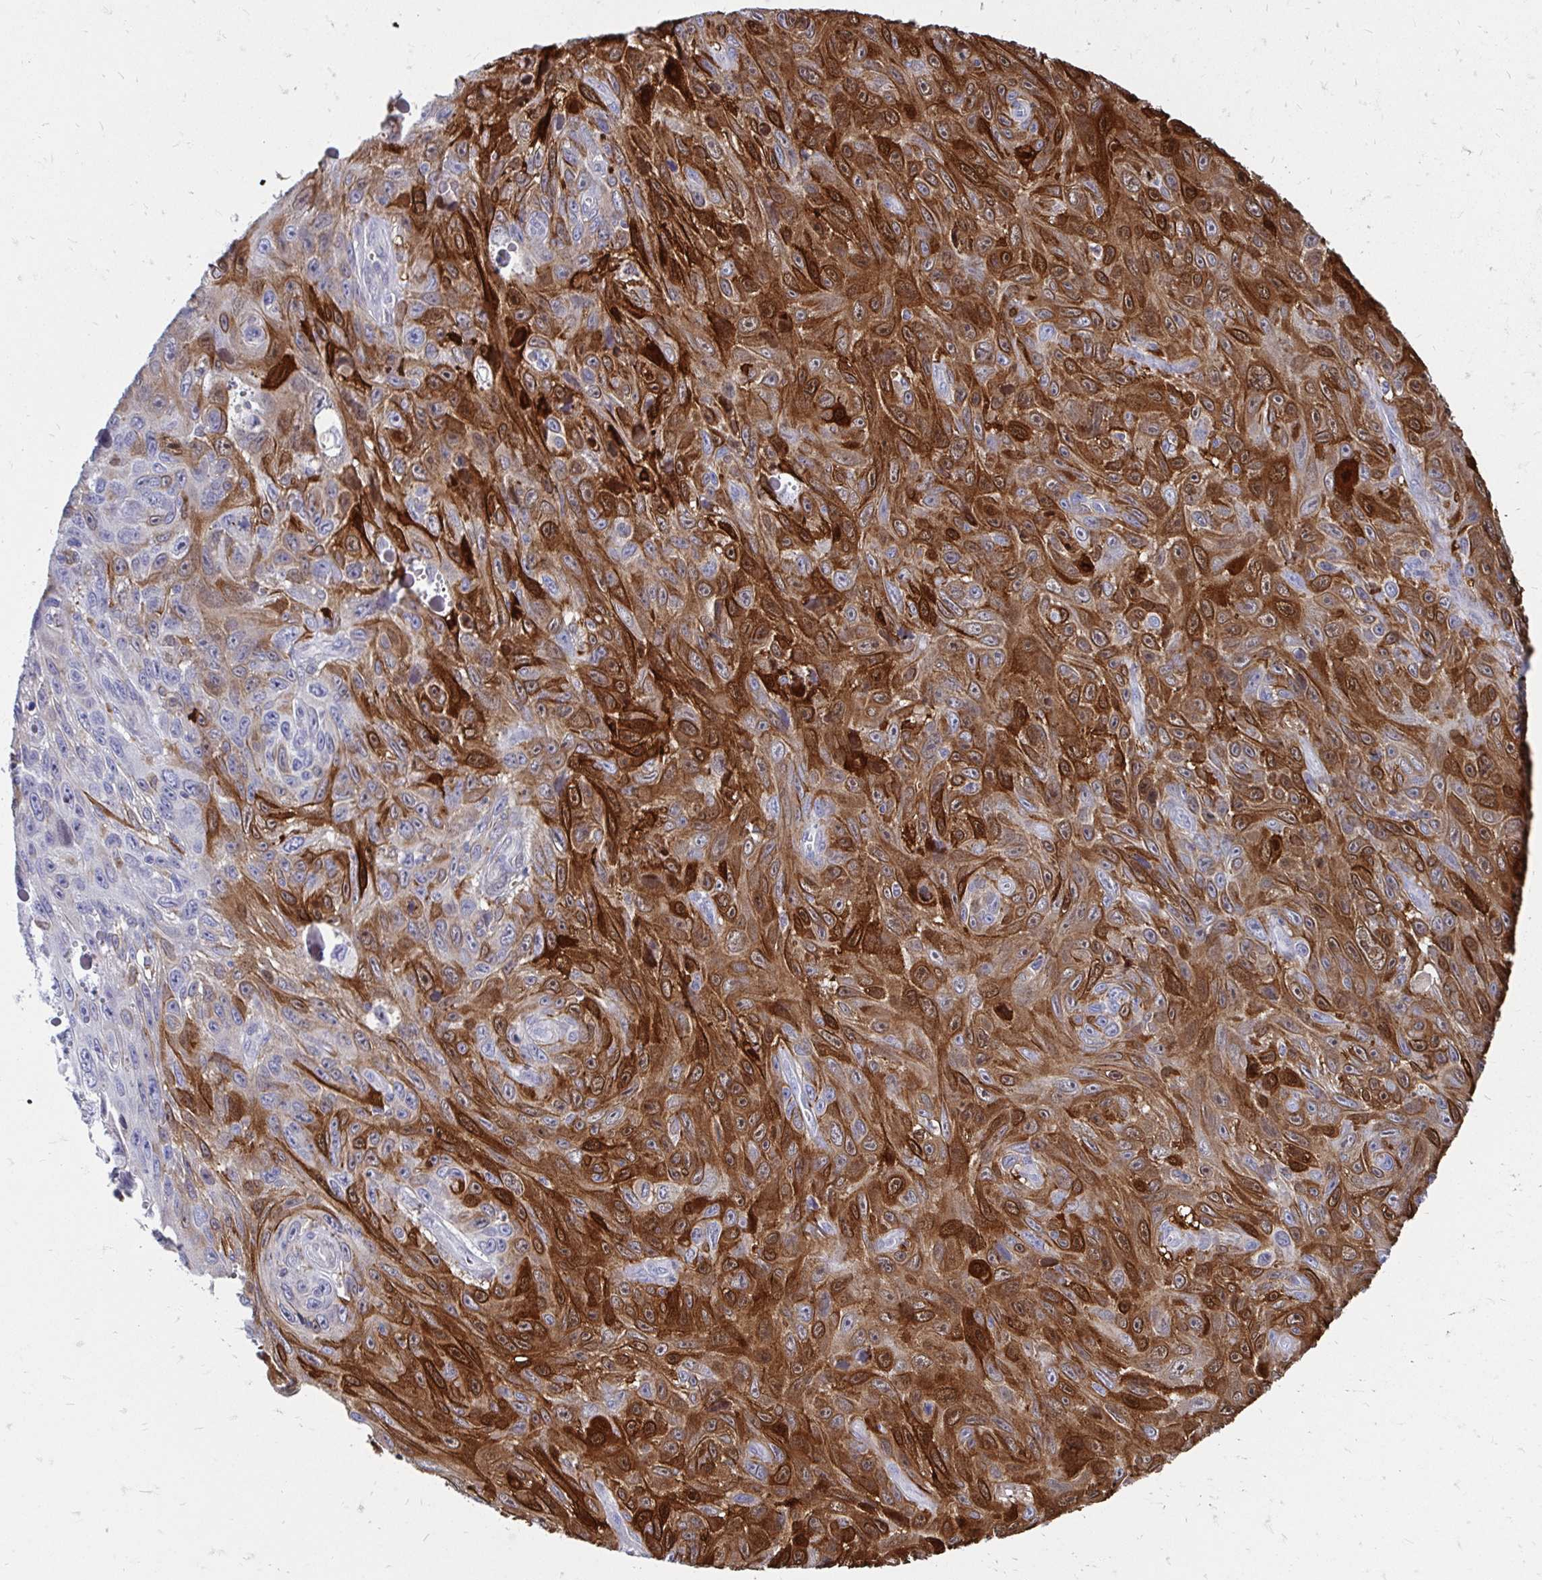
{"staining": {"intensity": "strong", "quantity": "25%-75%", "location": "cytoplasmic/membranous"}, "tissue": "skin cancer", "cell_type": "Tumor cells", "image_type": "cancer", "snomed": [{"axis": "morphology", "description": "Squamous cell carcinoma, NOS"}, {"axis": "topography", "description": "Skin"}], "caption": "Immunohistochemical staining of human skin squamous cell carcinoma displays high levels of strong cytoplasmic/membranous positivity in about 25%-75% of tumor cells.", "gene": "CDKL1", "patient": {"sex": "male", "age": 82}}